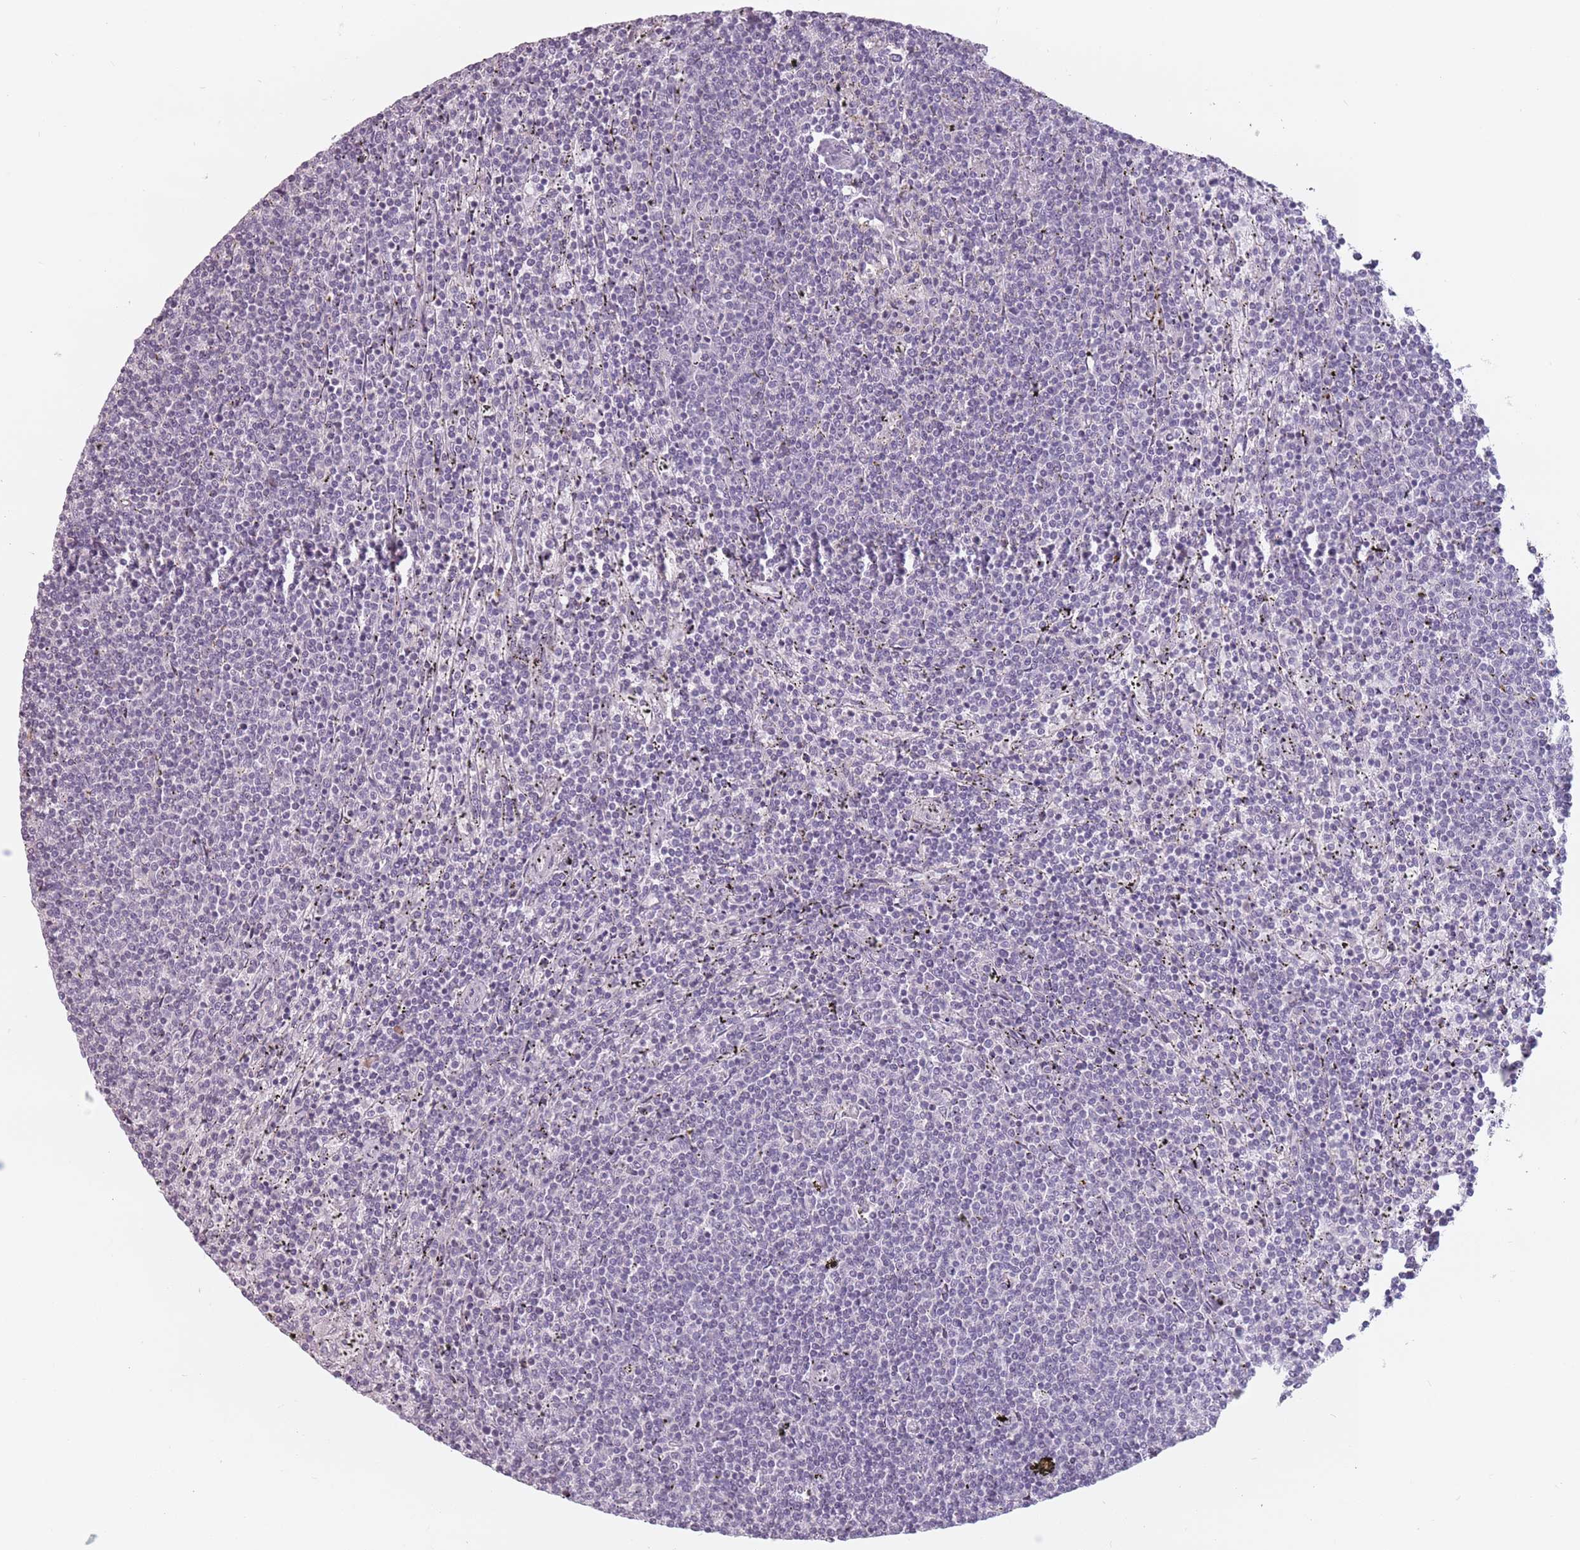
{"staining": {"intensity": "negative", "quantity": "none", "location": "none"}, "tissue": "lymphoma", "cell_type": "Tumor cells", "image_type": "cancer", "snomed": [{"axis": "morphology", "description": "Malignant lymphoma, non-Hodgkin's type, Low grade"}, {"axis": "topography", "description": "Spleen"}], "caption": "High magnification brightfield microscopy of lymphoma stained with DAB (3,3'-diaminobenzidine) (brown) and counterstained with hematoxylin (blue): tumor cells show no significant expression.", "gene": "PTCHD1", "patient": {"sex": "female", "age": 50}}